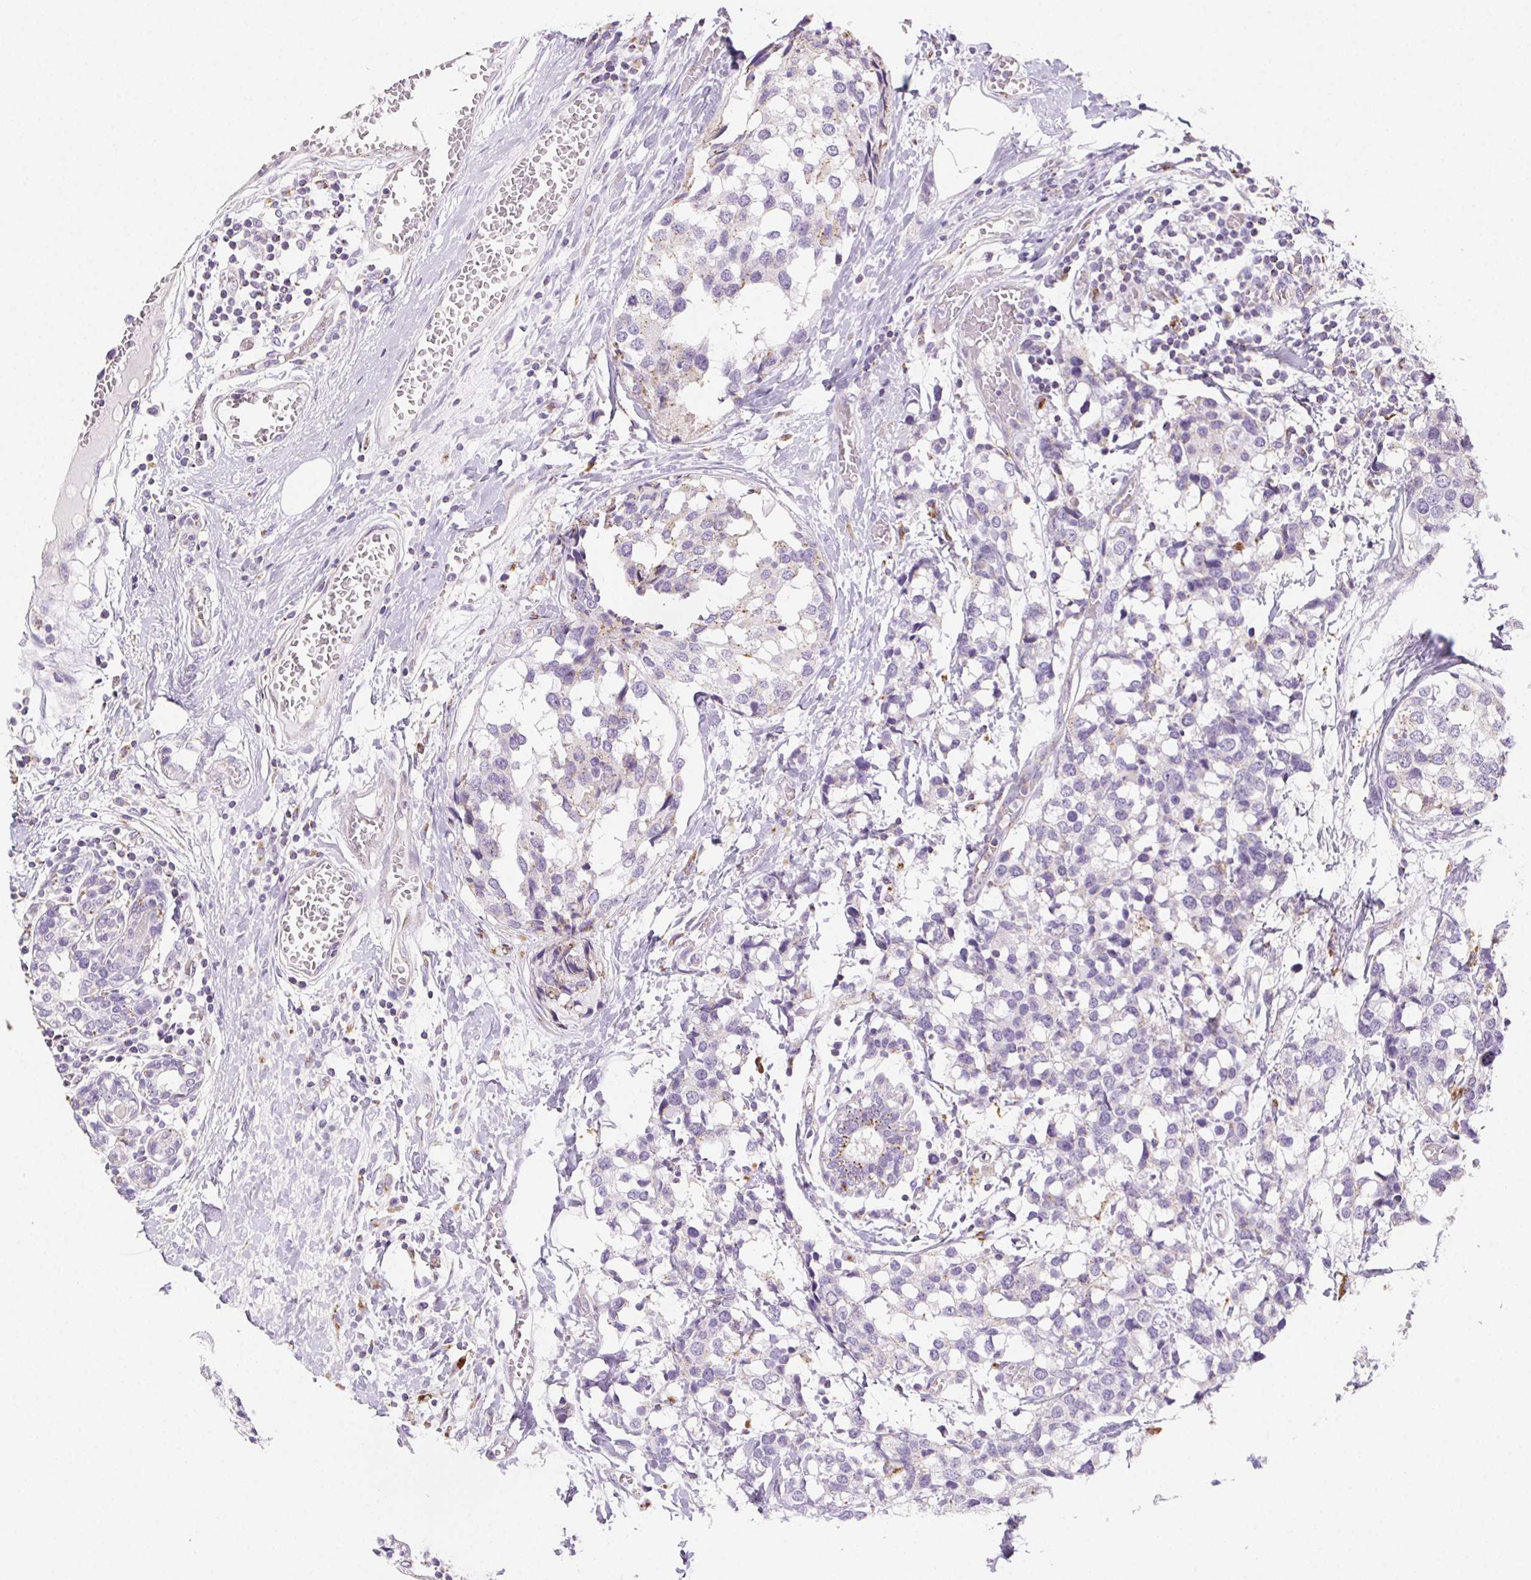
{"staining": {"intensity": "negative", "quantity": "none", "location": "none"}, "tissue": "breast cancer", "cell_type": "Tumor cells", "image_type": "cancer", "snomed": [{"axis": "morphology", "description": "Lobular carcinoma"}, {"axis": "topography", "description": "Breast"}], "caption": "An image of human breast cancer is negative for staining in tumor cells. The staining was performed using DAB (3,3'-diaminobenzidine) to visualize the protein expression in brown, while the nuclei were stained in blue with hematoxylin (Magnification: 20x).", "gene": "LIPA", "patient": {"sex": "female", "age": 59}}